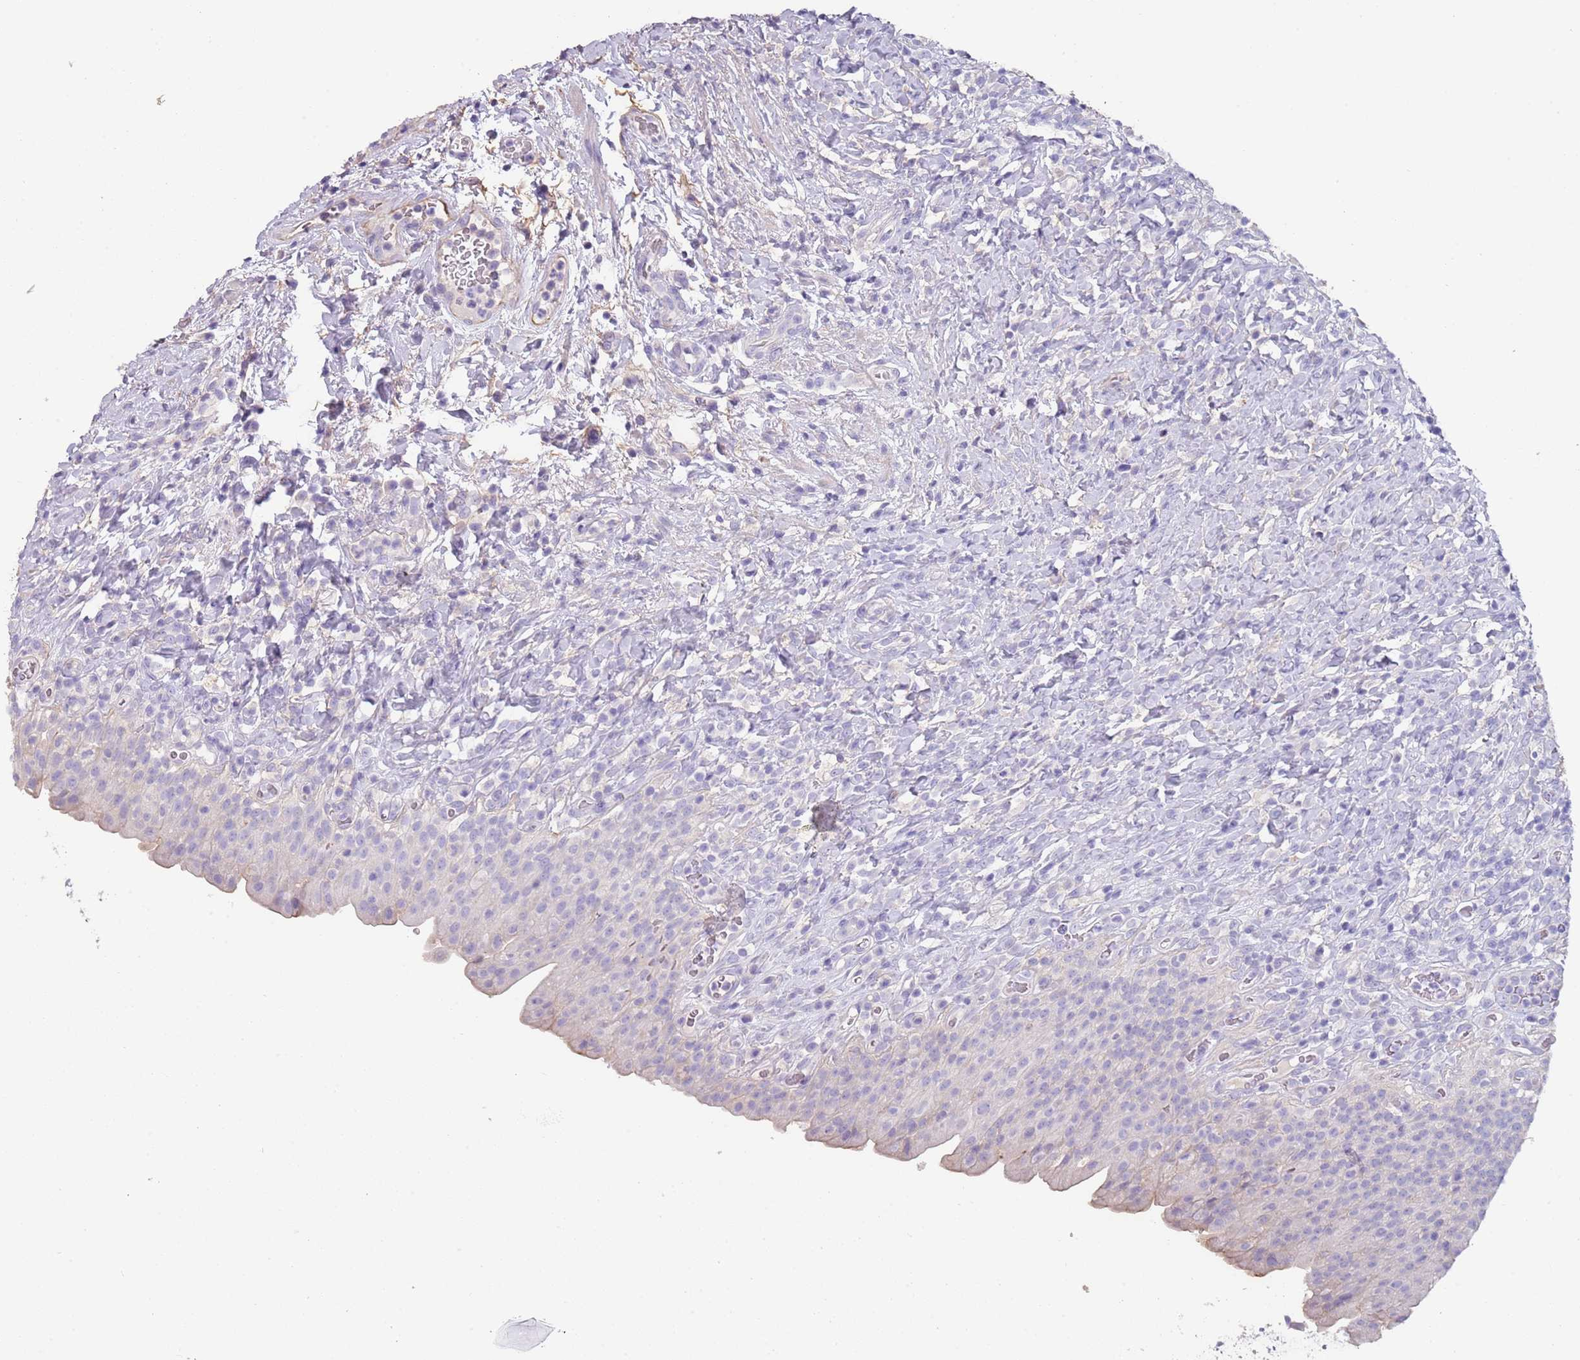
{"staining": {"intensity": "weak", "quantity": "<25%", "location": "cytoplasmic/membranous"}, "tissue": "urinary bladder", "cell_type": "Urothelial cells", "image_type": "normal", "snomed": [{"axis": "morphology", "description": "Normal tissue, NOS"}, {"axis": "morphology", "description": "Inflammation, NOS"}, {"axis": "topography", "description": "Urinary bladder"}], "caption": "Protein analysis of benign urinary bladder displays no significant positivity in urothelial cells.", "gene": "ENSG00000271254", "patient": {"sex": "male", "age": 64}}